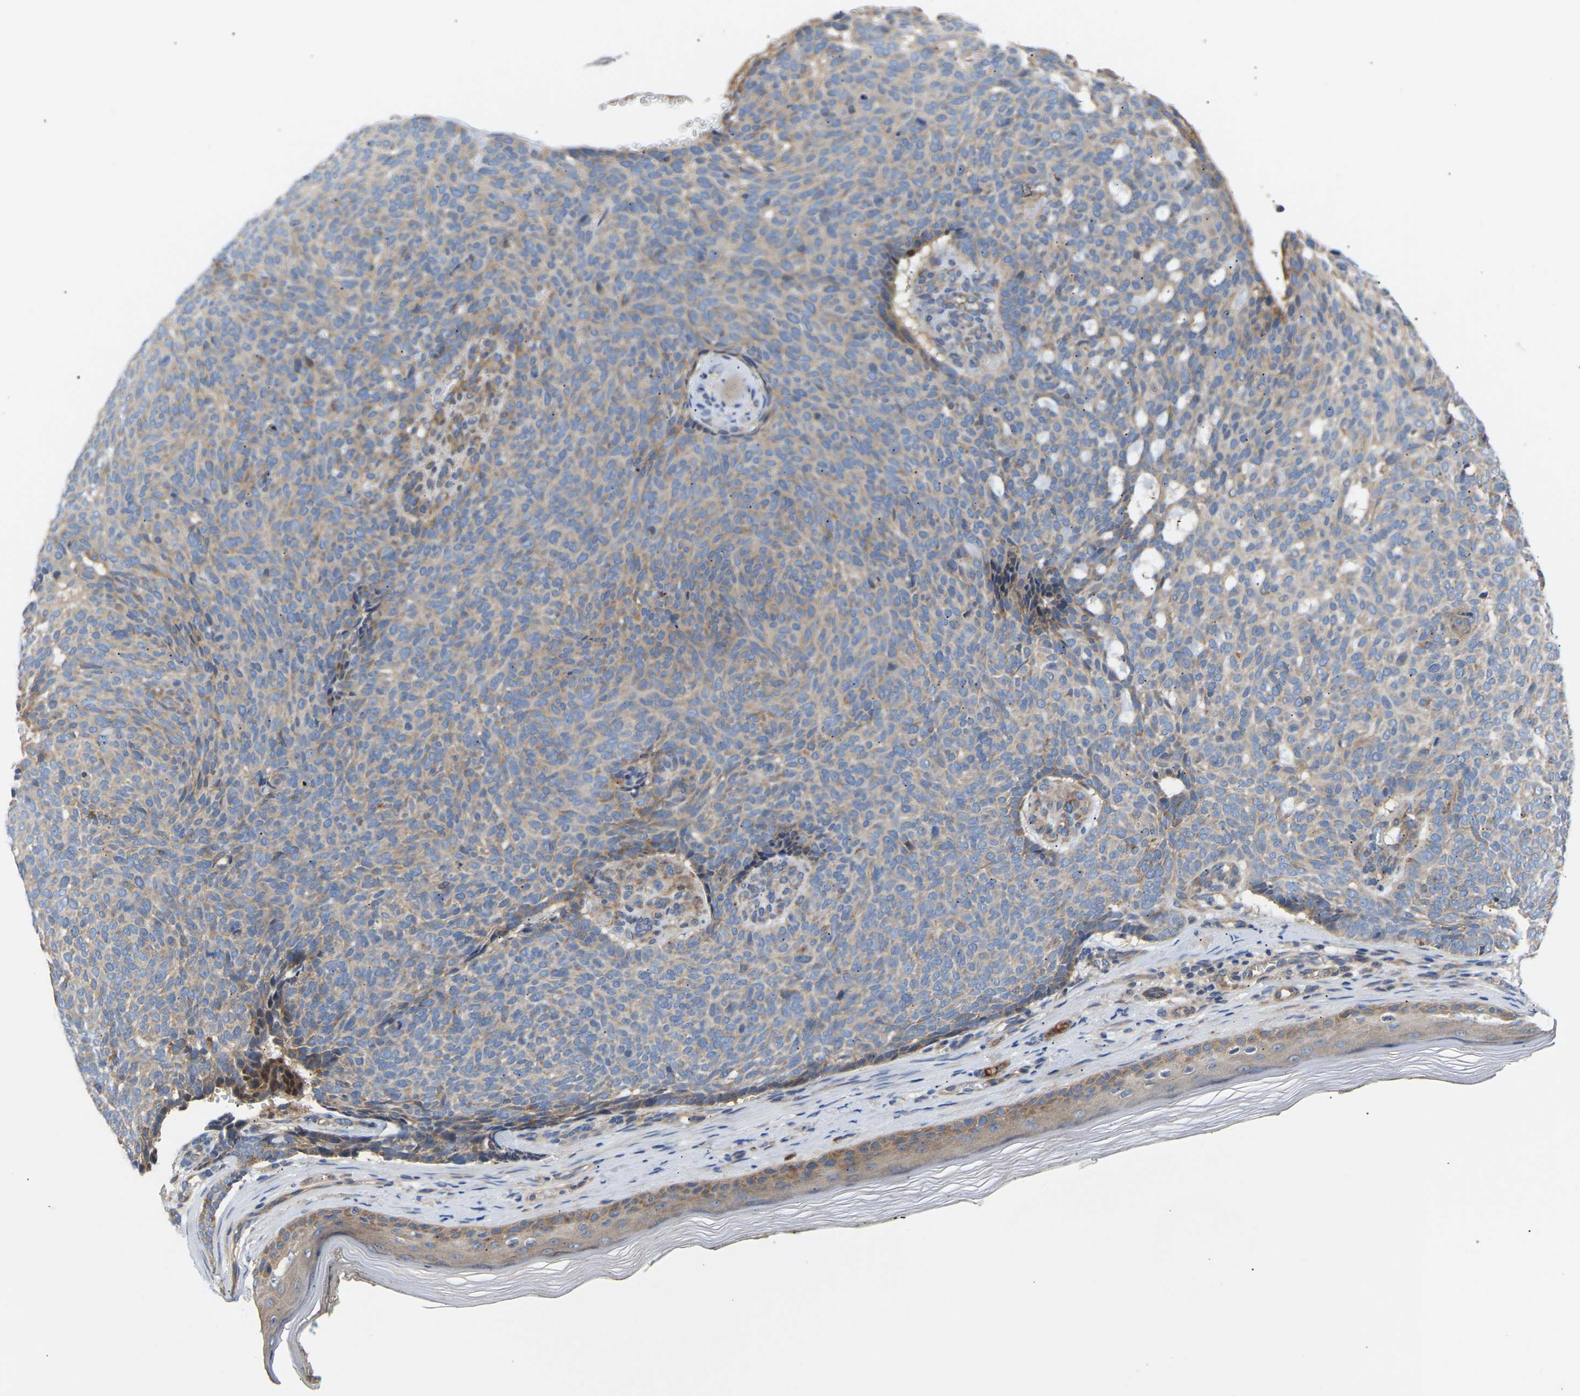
{"staining": {"intensity": "negative", "quantity": "none", "location": "none"}, "tissue": "skin cancer", "cell_type": "Tumor cells", "image_type": "cancer", "snomed": [{"axis": "morphology", "description": "Basal cell carcinoma"}, {"axis": "topography", "description": "Skin"}], "caption": "DAB (3,3'-diaminobenzidine) immunohistochemical staining of human skin cancer reveals no significant expression in tumor cells.", "gene": "AIMP2", "patient": {"sex": "male", "age": 61}}